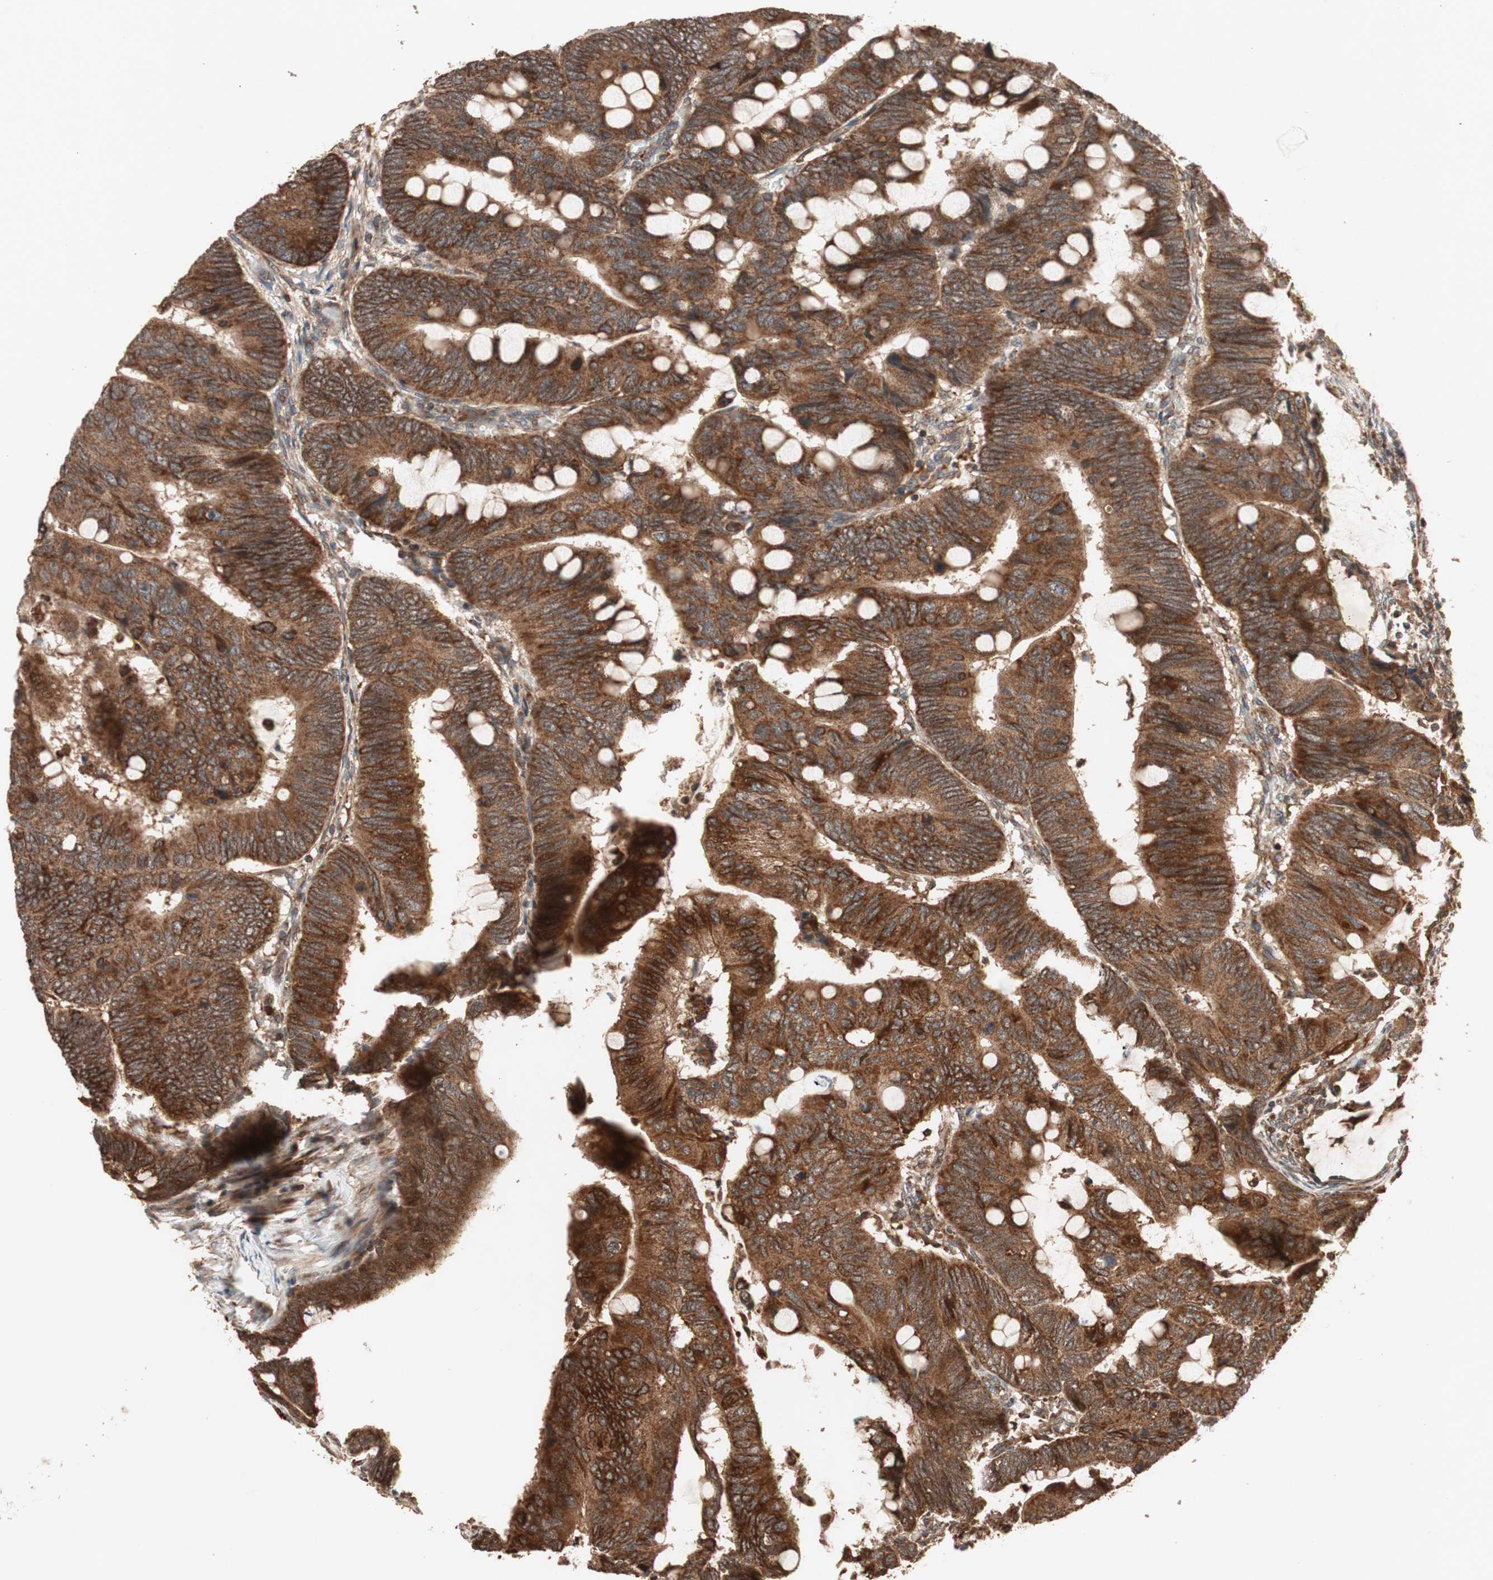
{"staining": {"intensity": "strong", "quantity": ">75%", "location": "cytoplasmic/membranous"}, "tissue": "colorectal cancer", "cell_type": "Tumor cells", "image_type": "cancer", "snomed": [{"axis": "morphology", "description": "Normal tissue, NOS"}, {"axis": "morphology", "description": "Adenocarcinoma, NOS"}, {"axis": "topography", "description": "Rectum"}, {"axis": "topography", "description": "Peripheral nerve tissue"}], "caption": "Strong cytoplasmic/membranous staining for a protein is identified in about >75% of tumor cells of colorectal cancer using IHC.", "gene": "RAB1A", "patient": {"sex": "male", "age": 92}}